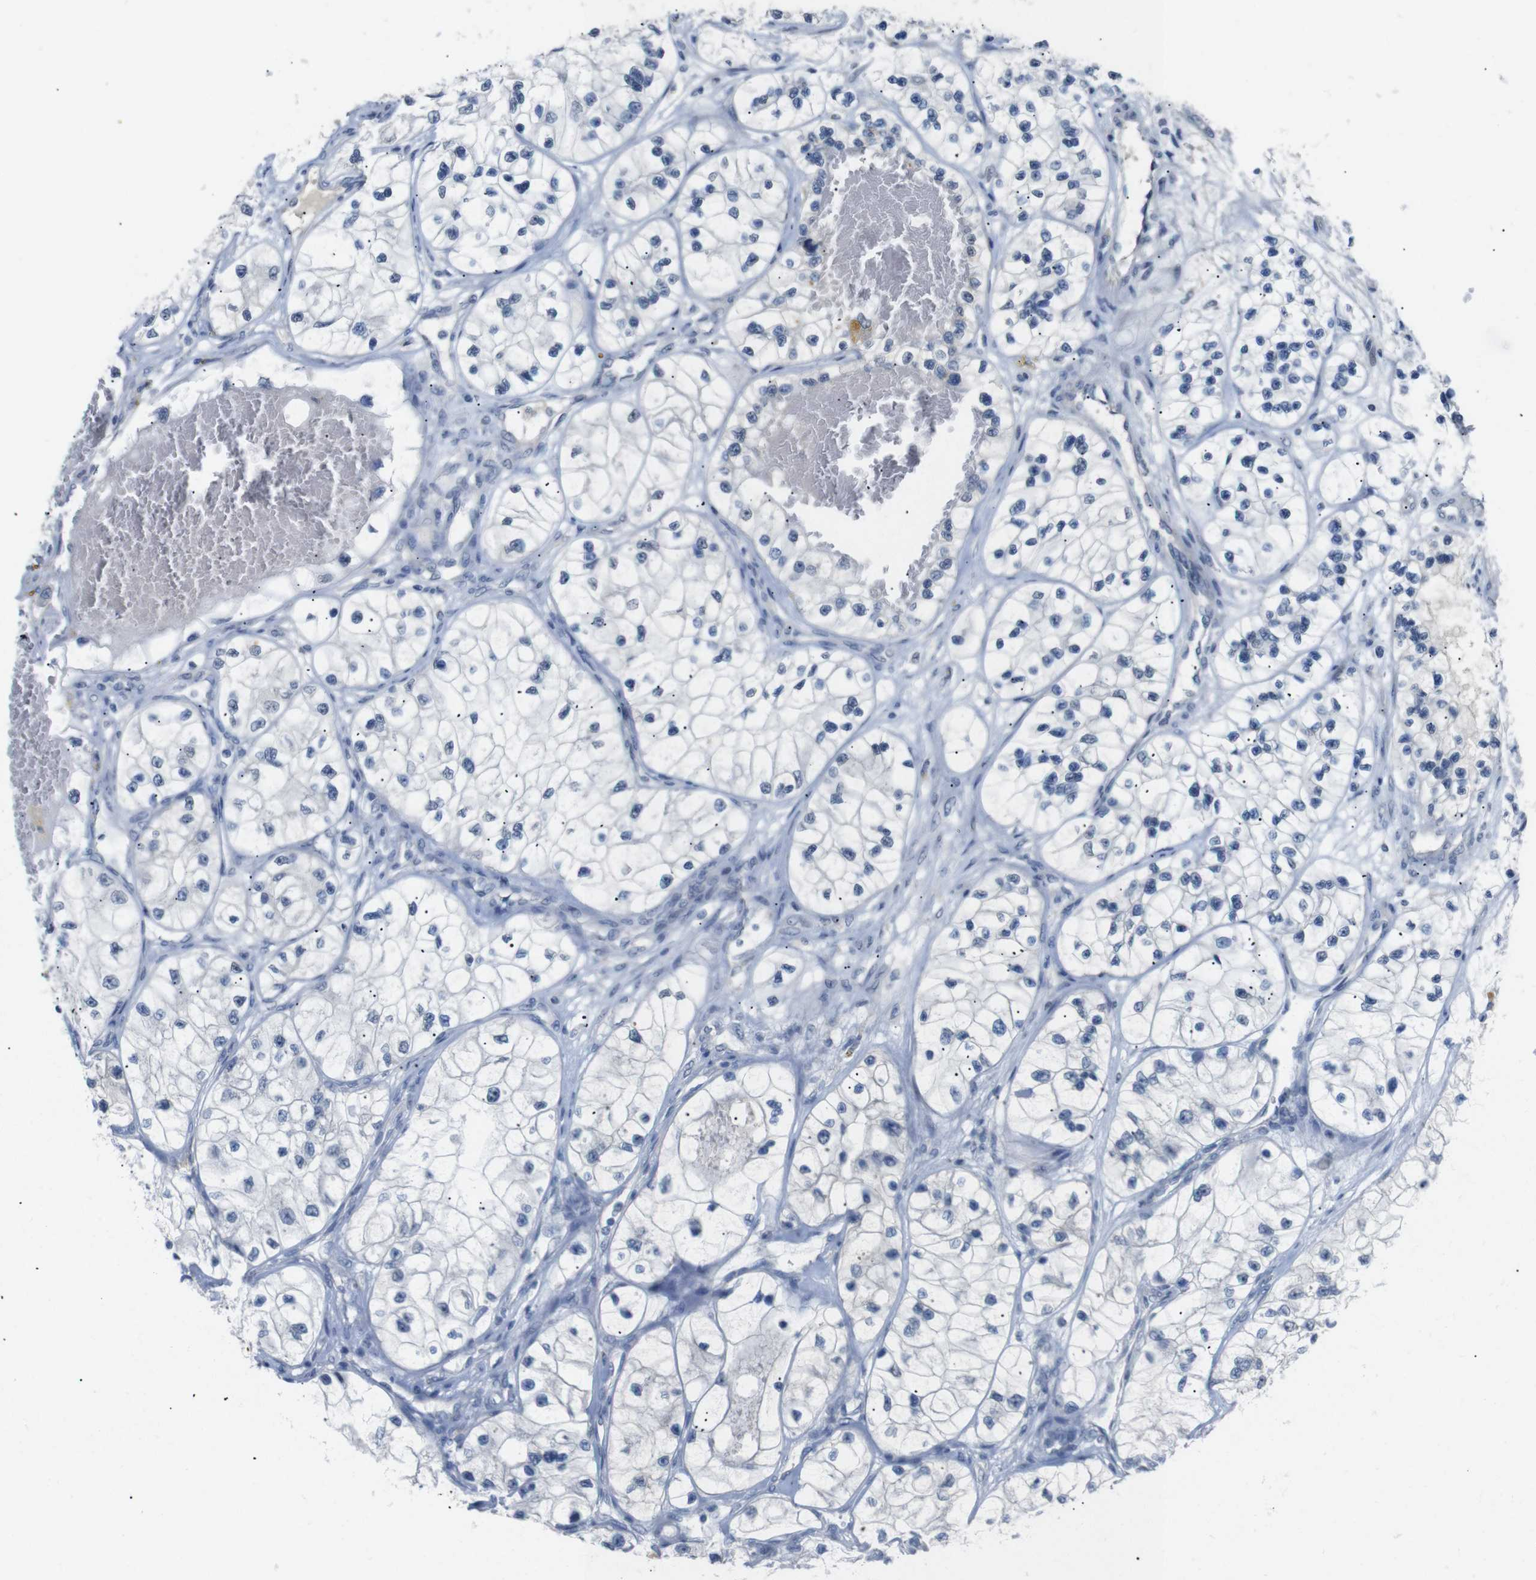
{"staining": {"intensity": "negative", "quantity": "none", "location": "none"}, "tissue": "renal cancer", "cell_type": "Tumor cells", "image_type": "cancer", "snomed": [{"axis": "morphology", "description": "Adenocarcinoma, NOS"}, {"axis": "topography", "description": "Kidney"}], "caption": "Human adenocarcinoma (renal) stained for a protein using immunohistochemistry reveals no expression in tumor cells.", "gene": "CHRM5", "patient": {"sex": "female", "age": 57}}